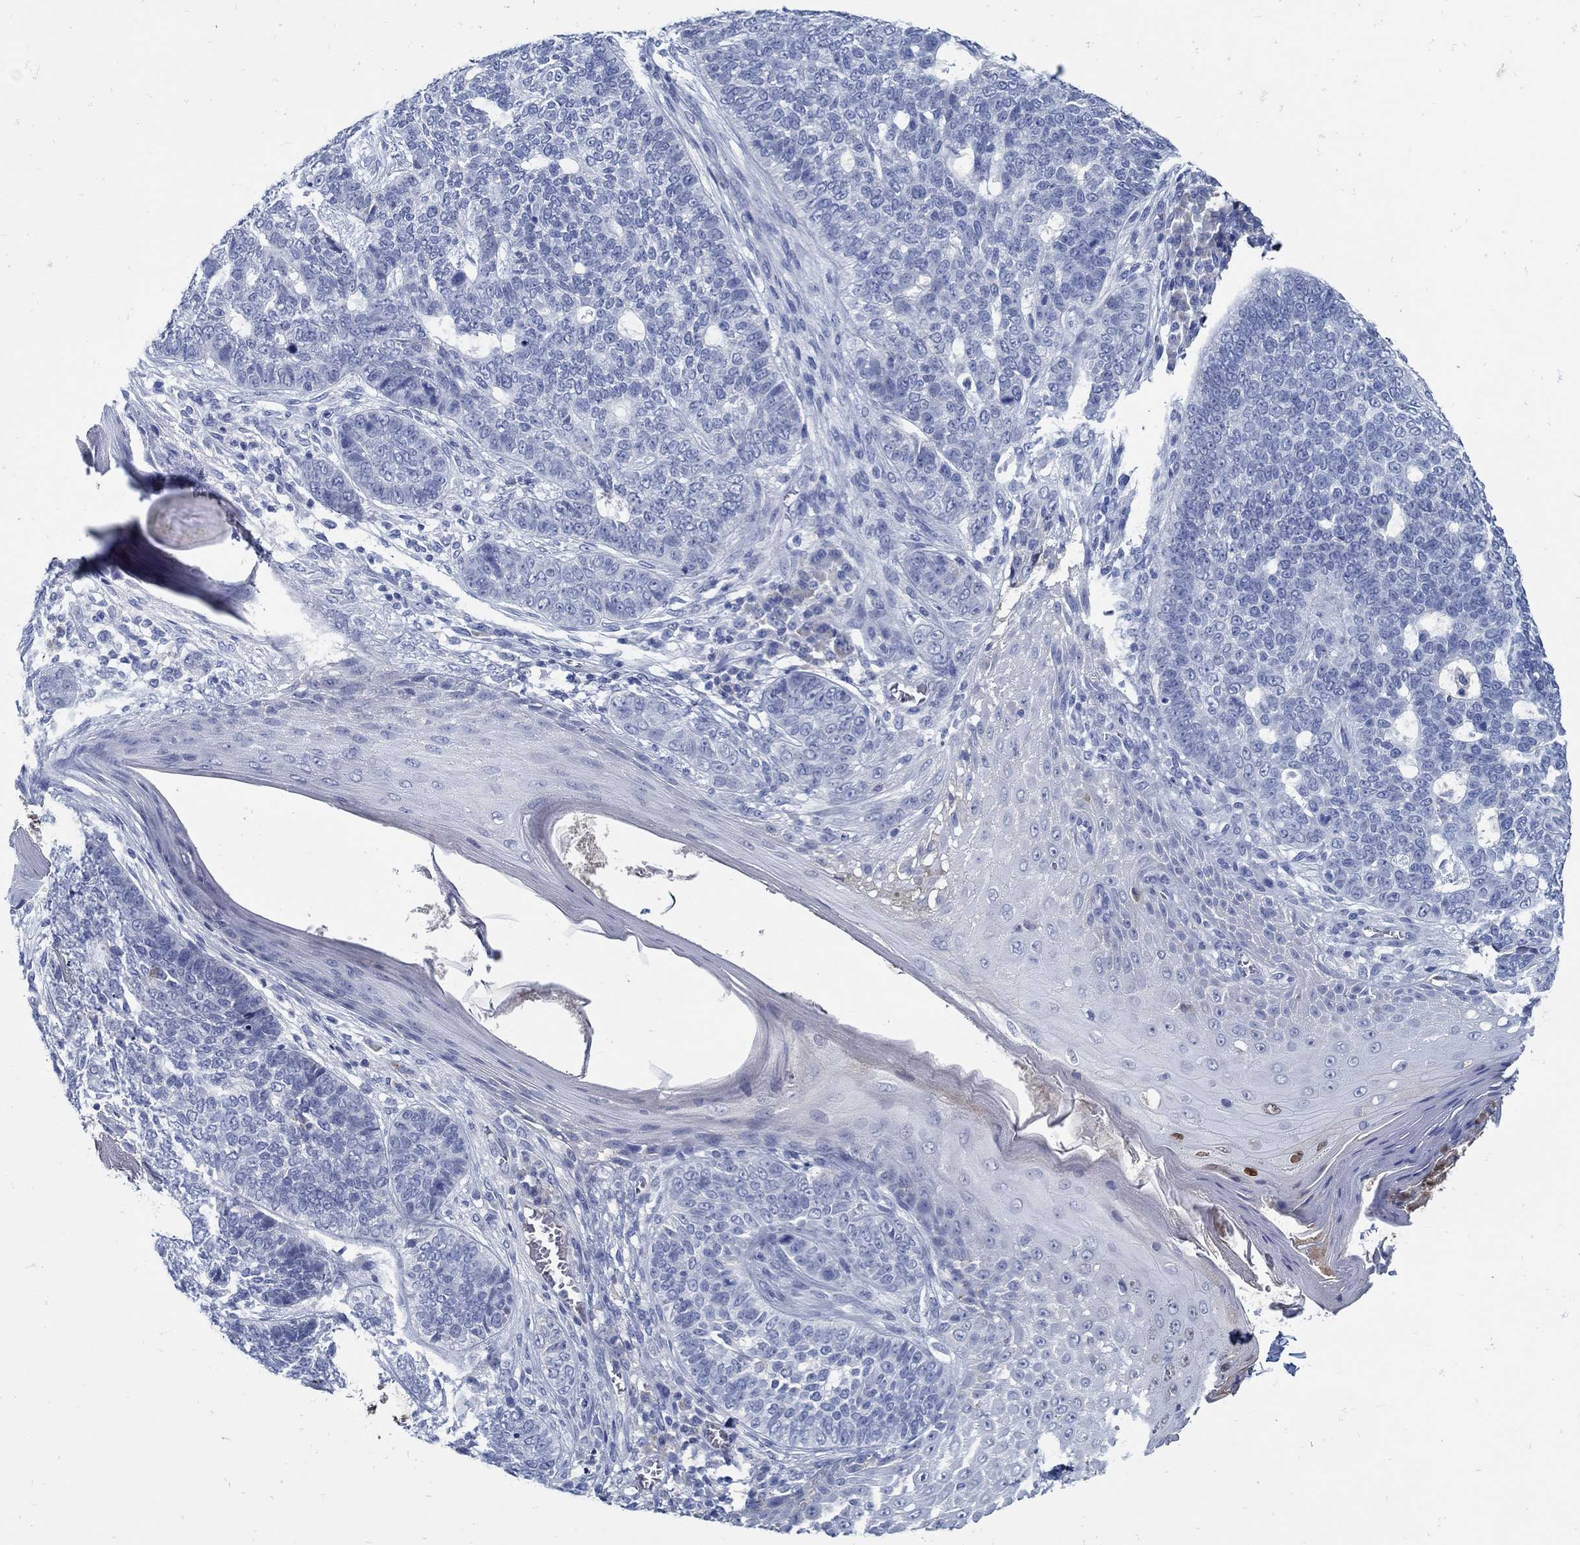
{"staining": {"intensity": "negative", "quantity": "none", "location": "none"}, "tissue": "skin cancer", "cell_type": "Tumor cells", "image_type": "cancer", "snomed": [{"axis": "morphology", "description": "Basal cell carcinoma"}, {"axis": "topography", "description": "Skin"}], "caption": "Immunohistochemical staining of skin cancer shows no significant positivity in tumor cells.", "gene": "PAX9", "patient": {"sex": "female", "age": 69}}